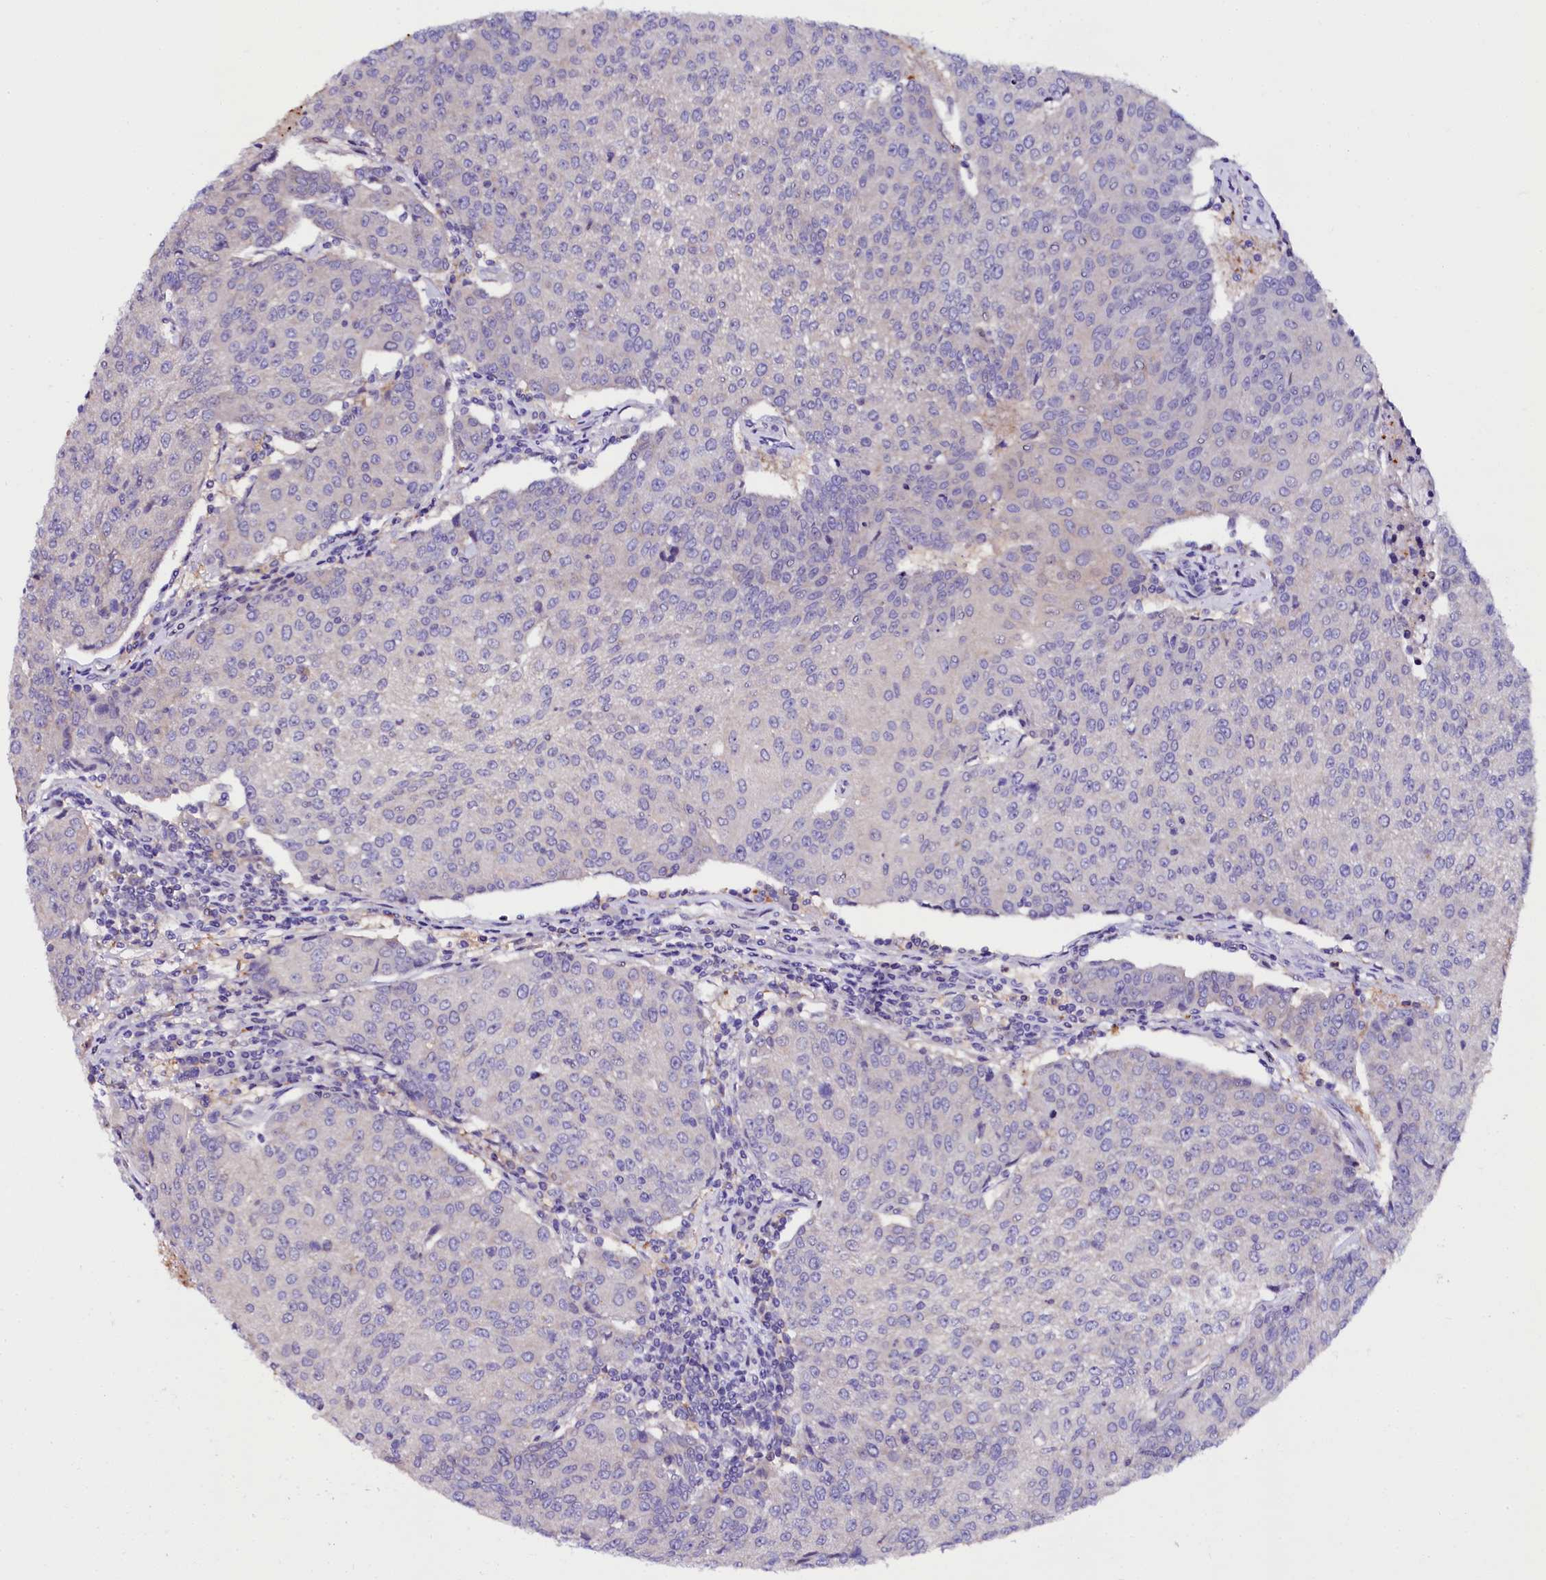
{"staining": {"intensity": "negative", "quantity": "none", "location": "none"}, "tissue": "urothelial cancer", "cell_type": "Tumor cells", "image_type": "cancer", "snomed": [{"axis": "morphology", "description": "Urothelial carcinoma, High grade"}, {"axis": "topography", "description": "Urinary bladder"}], "caption": "High power microscopy histopathology image of an IHC photomicrograph of urothelial cancer, revealing no significant positivity in tumor cells. The staining is performed using DAB brown chromogen with nuclei counter-stained in using hematoxylin.", "gene": "OTOL1", "patient": {"sex": "female", "age": 85}}